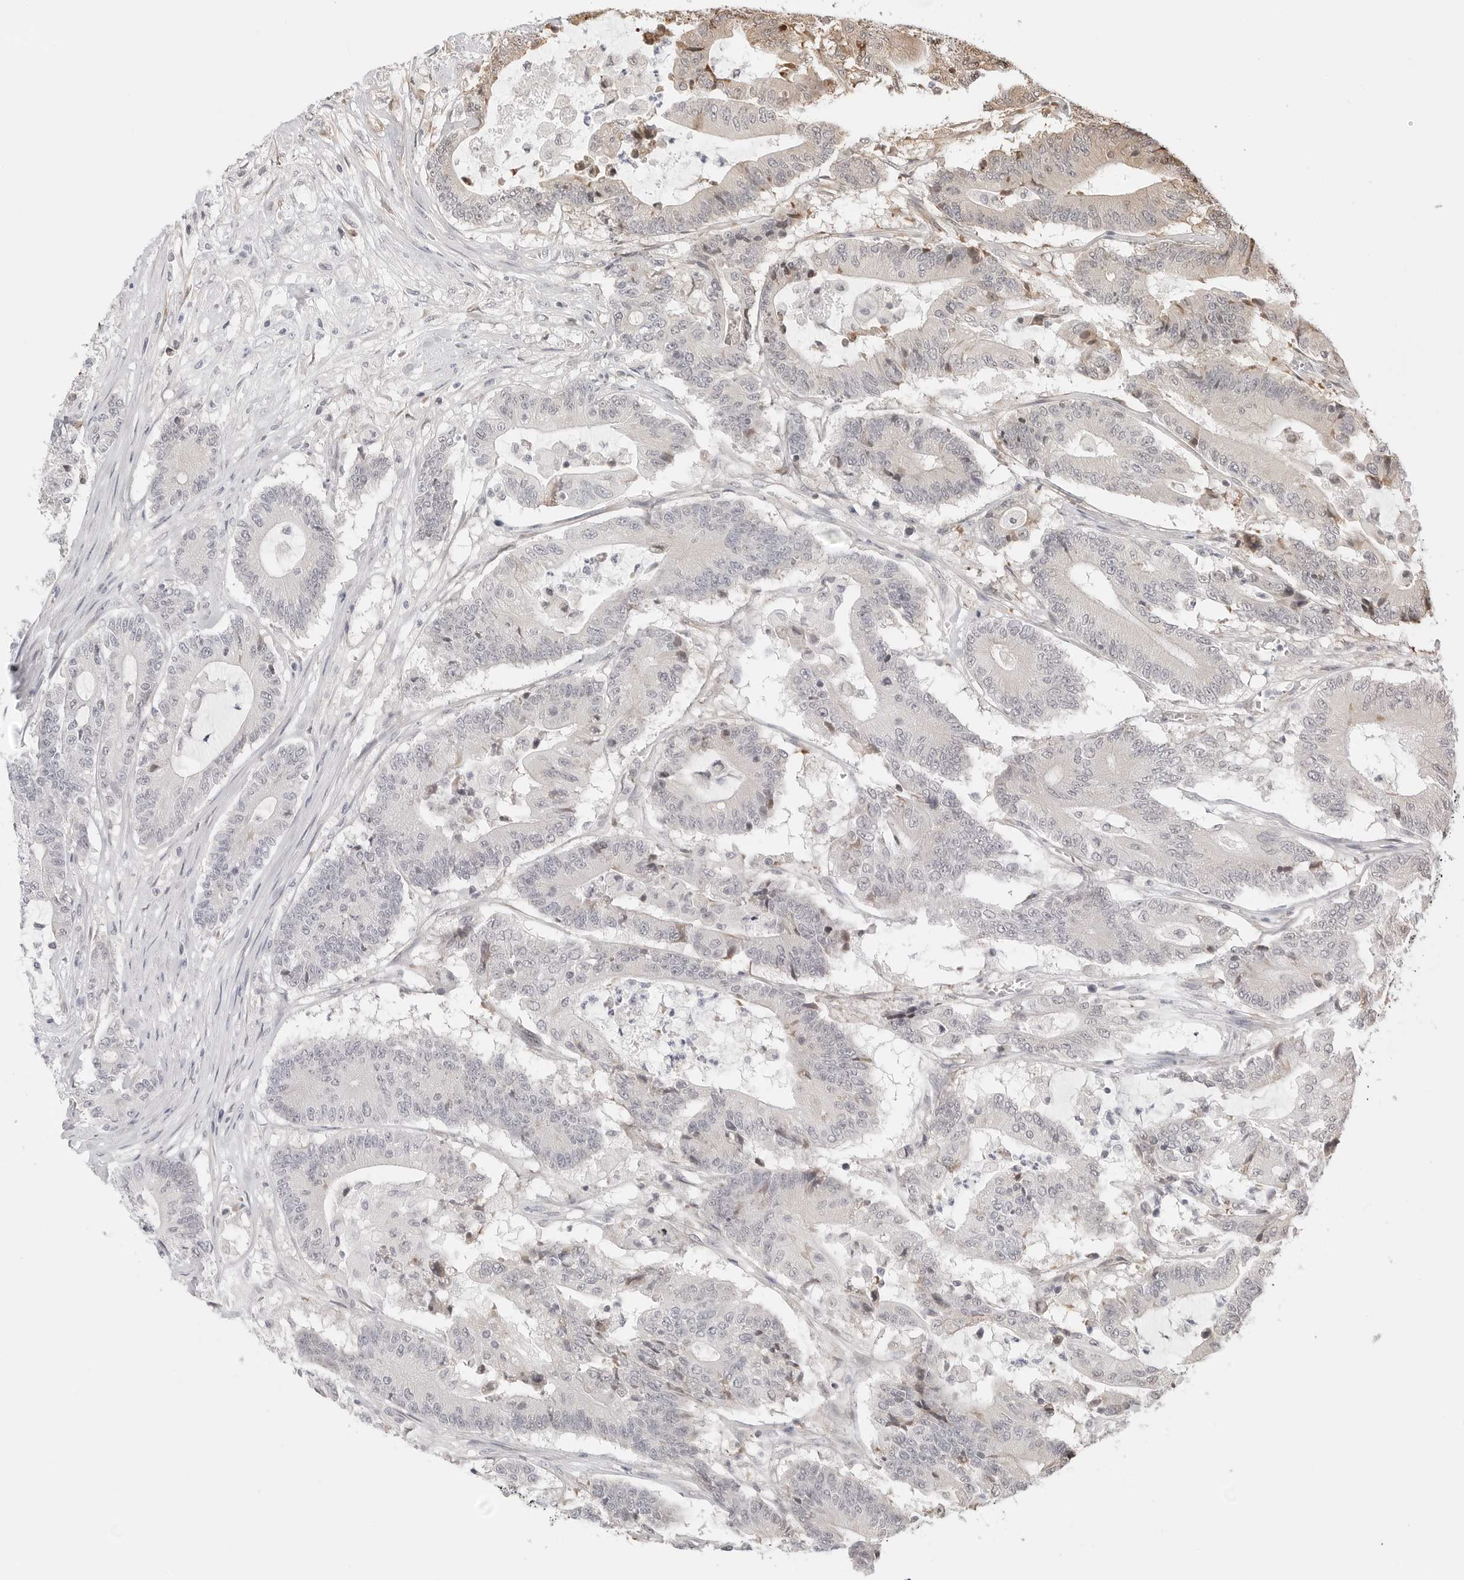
{"staining": {"intensity": "weak", "quantity": "<25%", "location": "cytoplasmic/membranous"}, "tissue": "colorectal cancer", "cell_type": "Tumor cells", "image_type": "cancer", "snomed": [{"axis": "morphology", "description": "Adenocarcinoma, NOS"}, {"axis": "topography", "description": "Colon"}], "caption": "Immunohistochemistry (IHC) micrograph of human colorectal adenocarcinoma stained for a protein (brown), which exhibits no expression in tumor cells.", "gene": "FKBP14", "patient": {"sex": "female", "age": 84}}